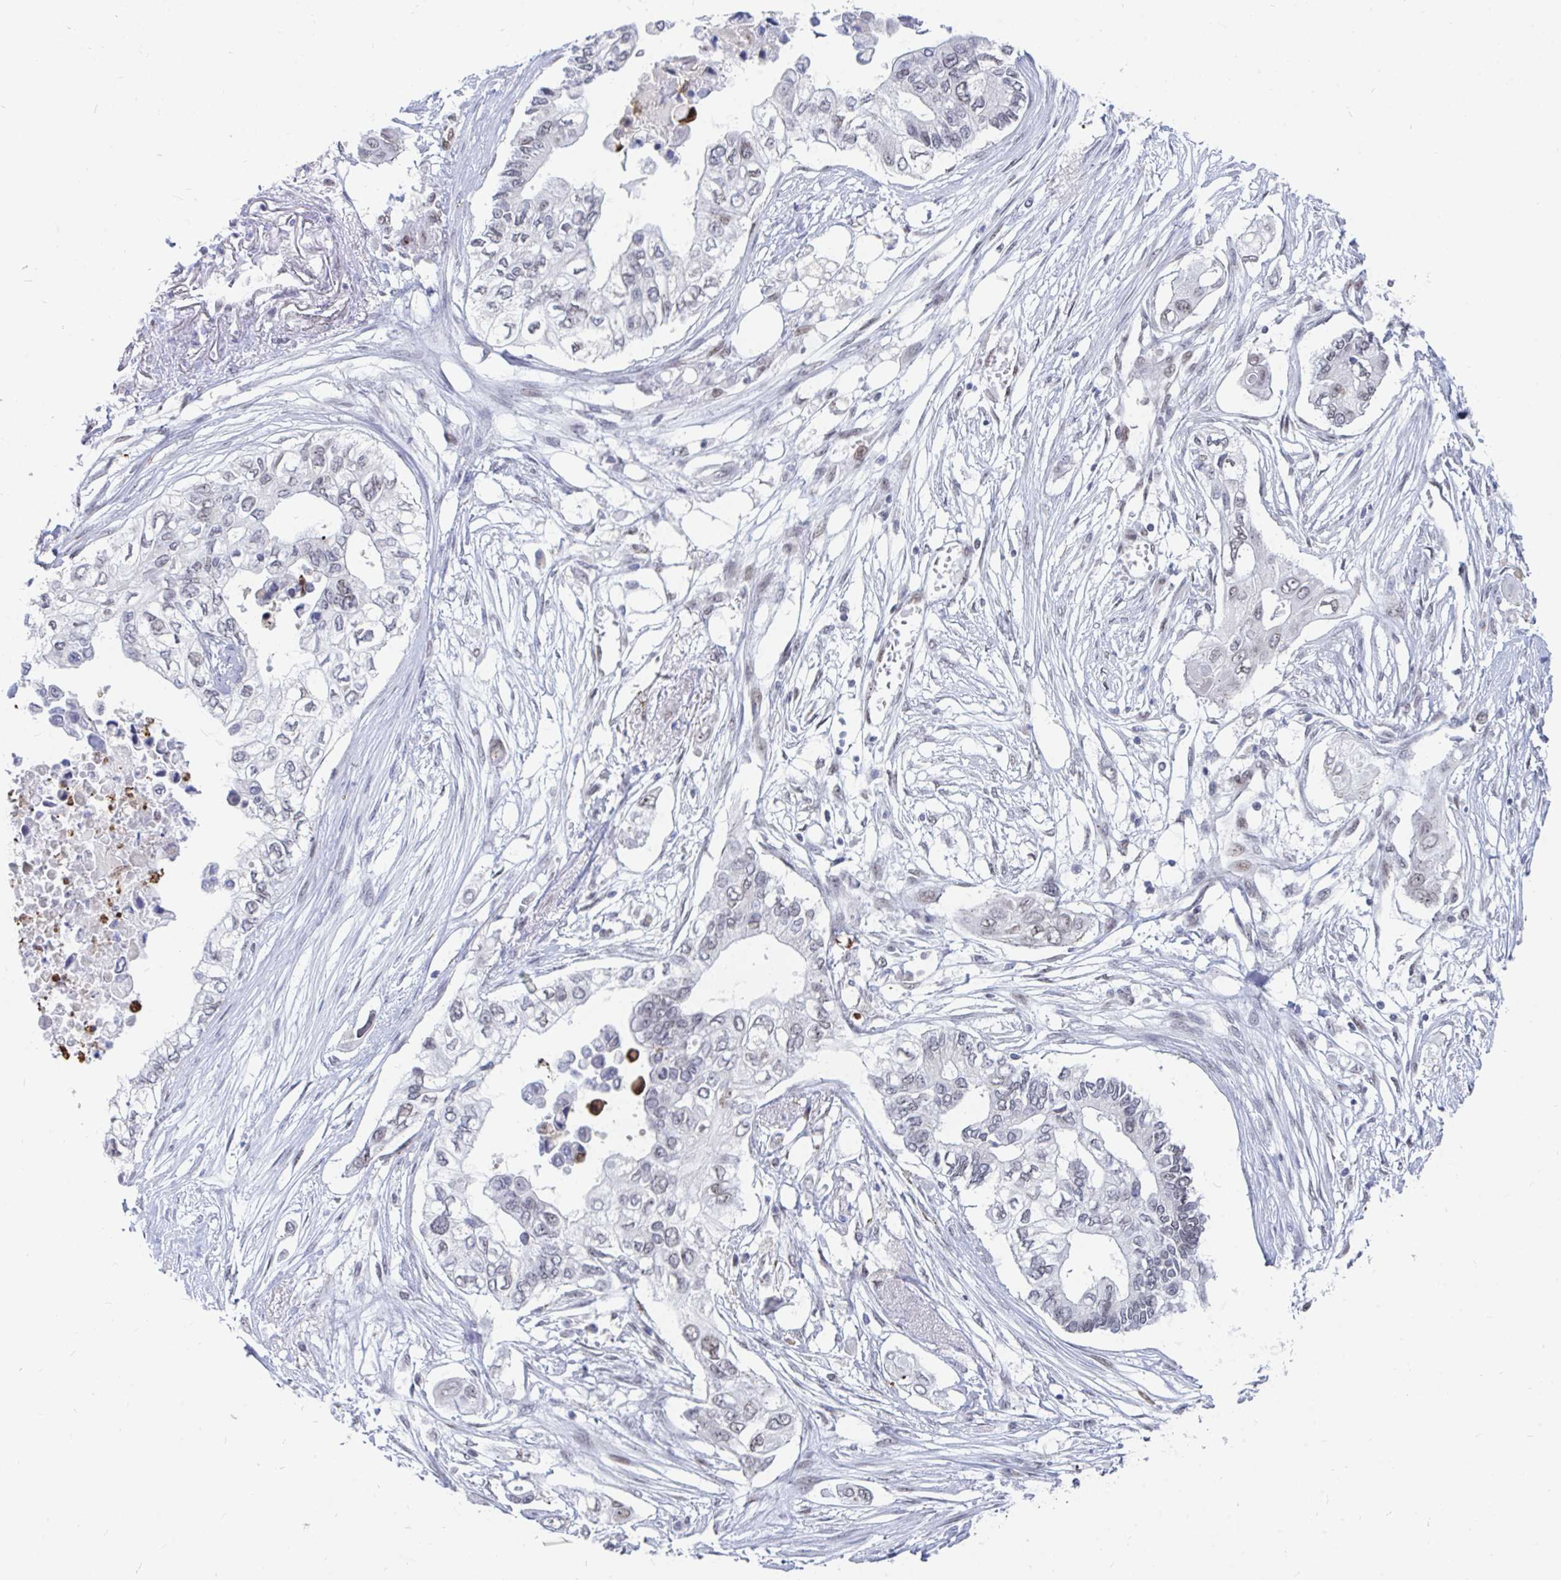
{"staining": {"intensity": "negative", "quantity": "none", "location": "none"}, "tissue": "pancreatic cancer", "cell_type": "Tumor cells", "image_type": "cancer", "snomed": [{"axis": "morphology", "description": "Adenocarcinoma, NOS"}, {"axis": "topography", "description": "Pancreas"}], "caption": "DAB immunohistochemical staining of human adenocarcinoma (pancreatic) shows no significant positivity in tumor cells. Brightfield microscopy of immunohistochemistry stained with DAB (brown) and hematoxylin (blue), captured at high magnification.", "gene": "TRIP12", "patient": {"sex": "female", "age": 63}}